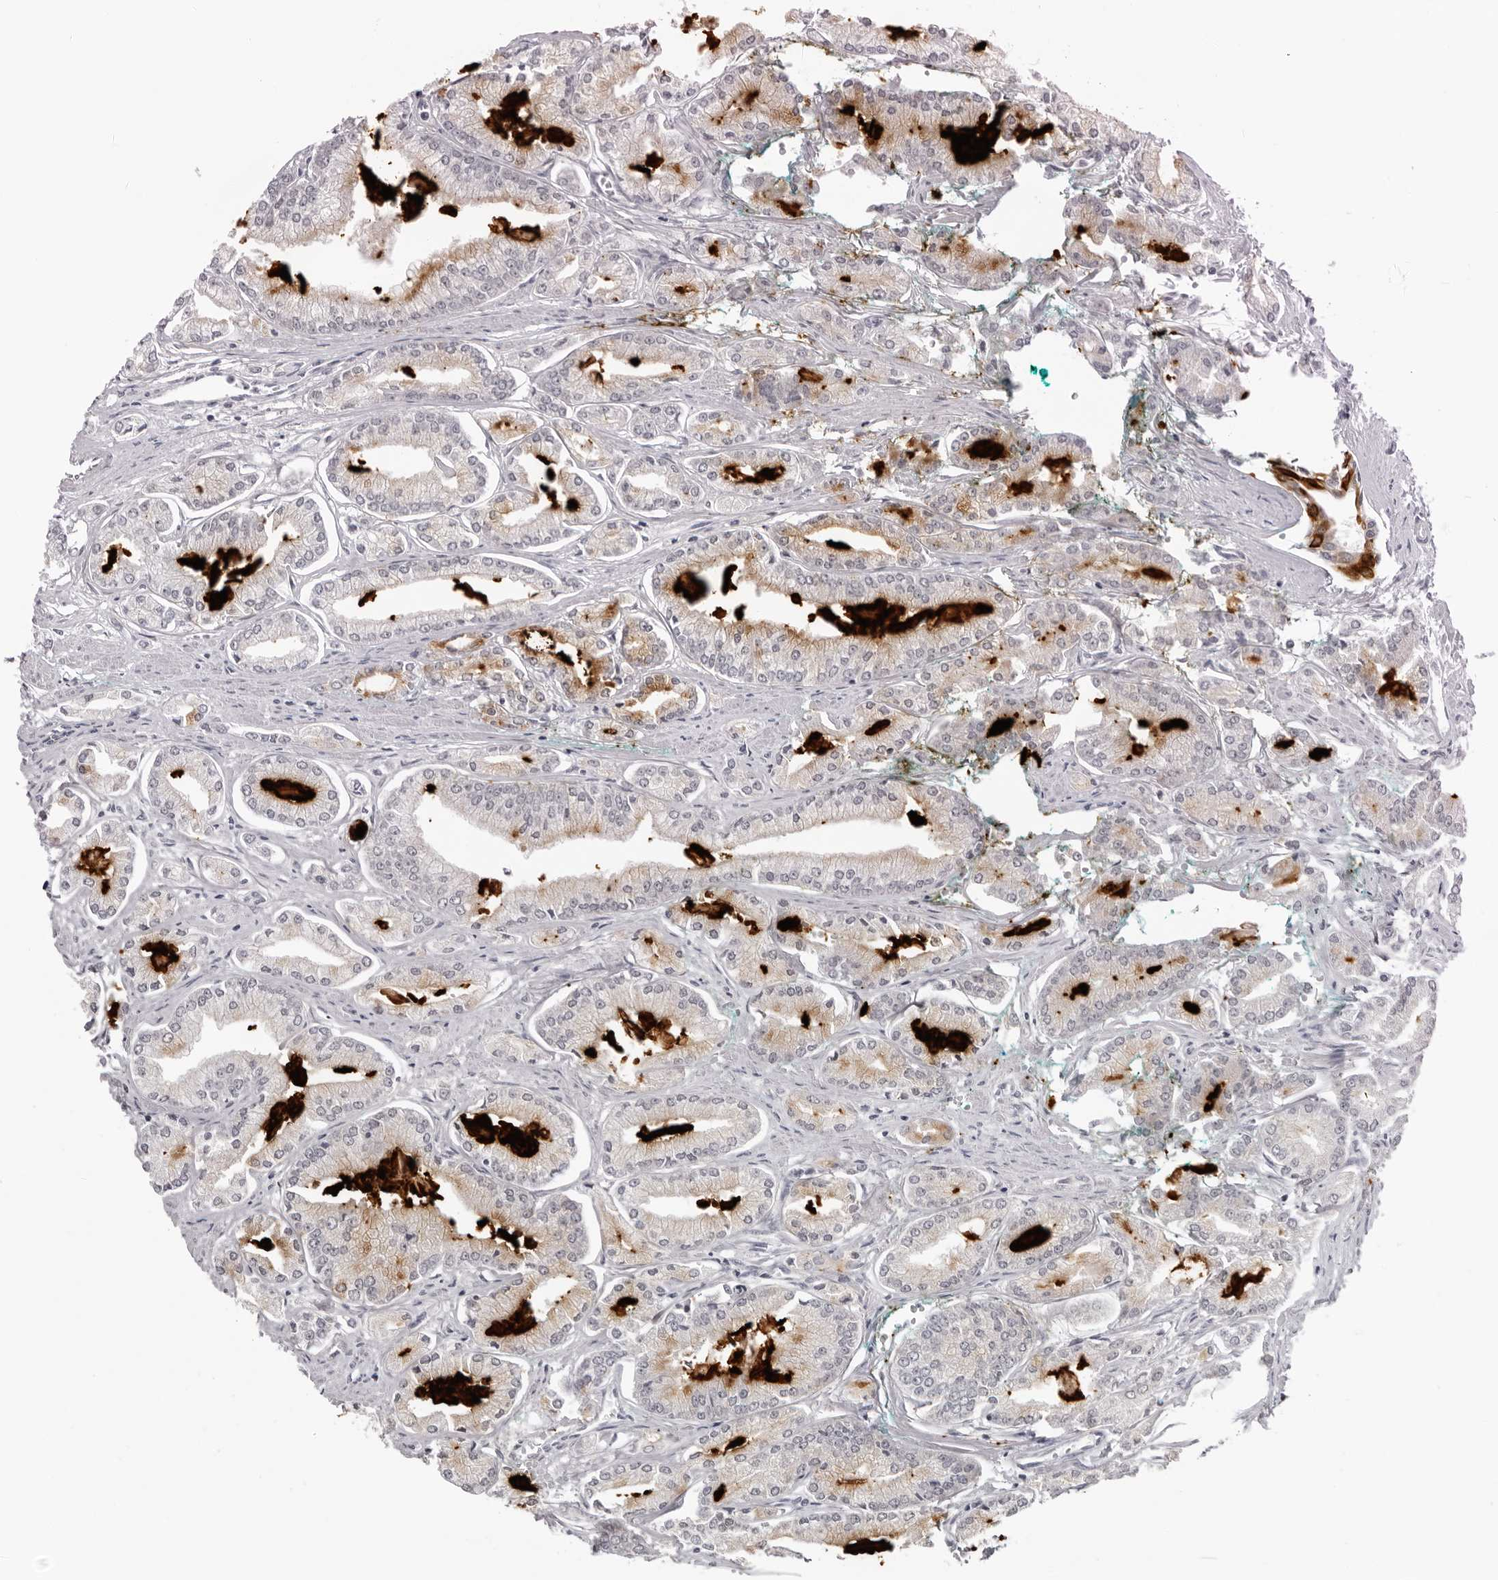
{"staining": {"intensity": "weak", "quantity": "<25%", "location": "cytoplasmic/membranous"}, "tissue": "prostate cancer", "cell_type": "Tumor cells", "image_type": "cancer", "snomed": [{"axis": "morphology", "description": "Adenocarcinoma, Low grade"}, {"axis": "topography", "description": "Prostate"}], "caption": "Low-grade adenocarcinoma (prostate) was stained to show a protein in brown. There is no significant staining in tumor cells.", "gene": "PRUNE1", "patient": {"sex": "male", "age": 52}}